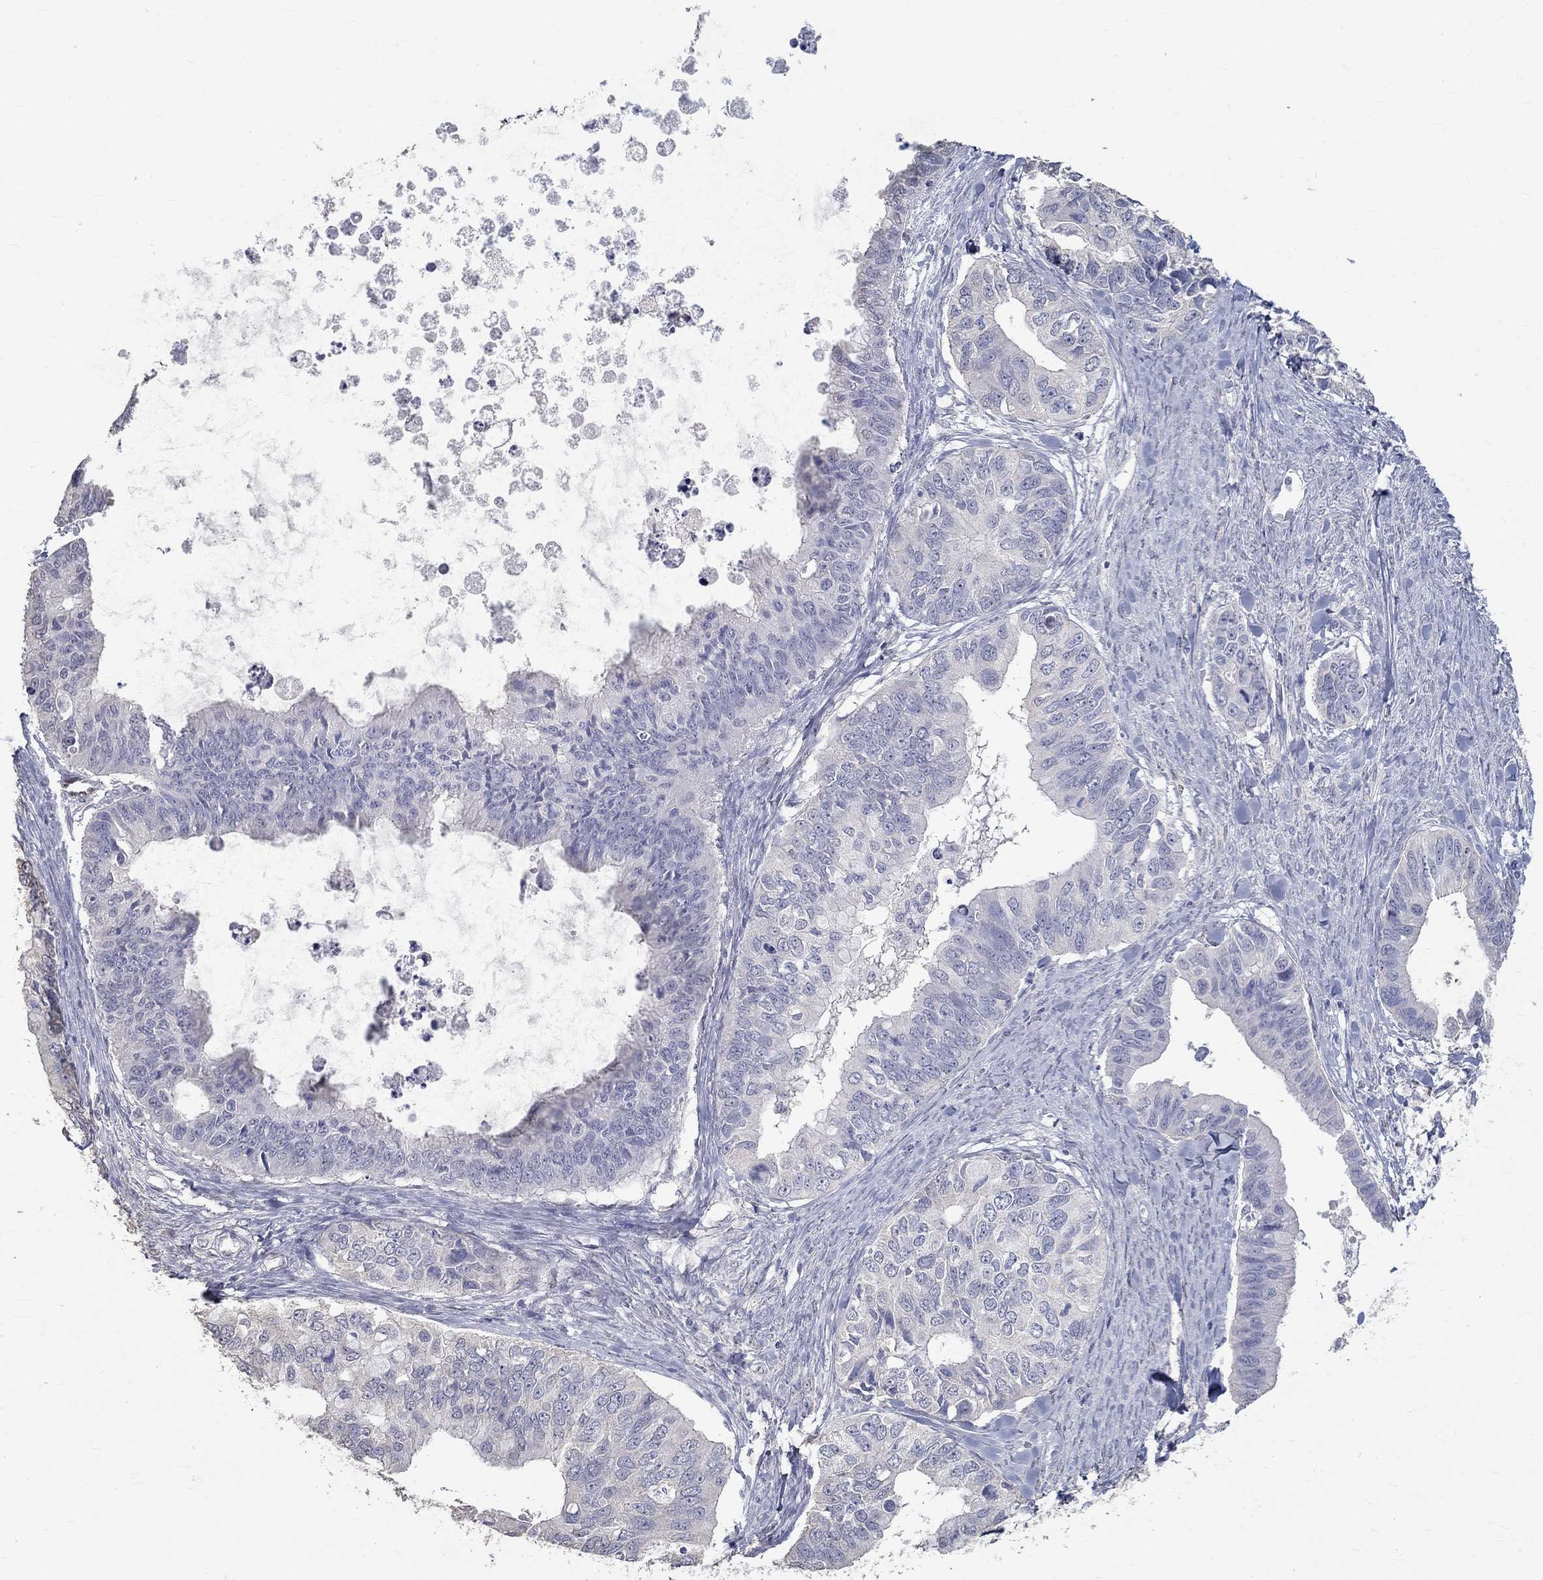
{"staining": {"intensity": "negative", "quantity": "none", "location": "none"}, "tissue": "ovarian cancer", "cell_type": "Tumor cells", "image_type": "cancer", "snomed": [{"axis": "morphology", "description": "Cystadenocarcinoma, mucinous, NOS"}, {"axis": "topography", "description": "Ovary"}], "caption": "A photomicrograph of ovarian cancer stained for a protein exhibits no brown staining in tumor cells.", "gene": "FGF2", "patient": {"sex": "female", "age": 76}}